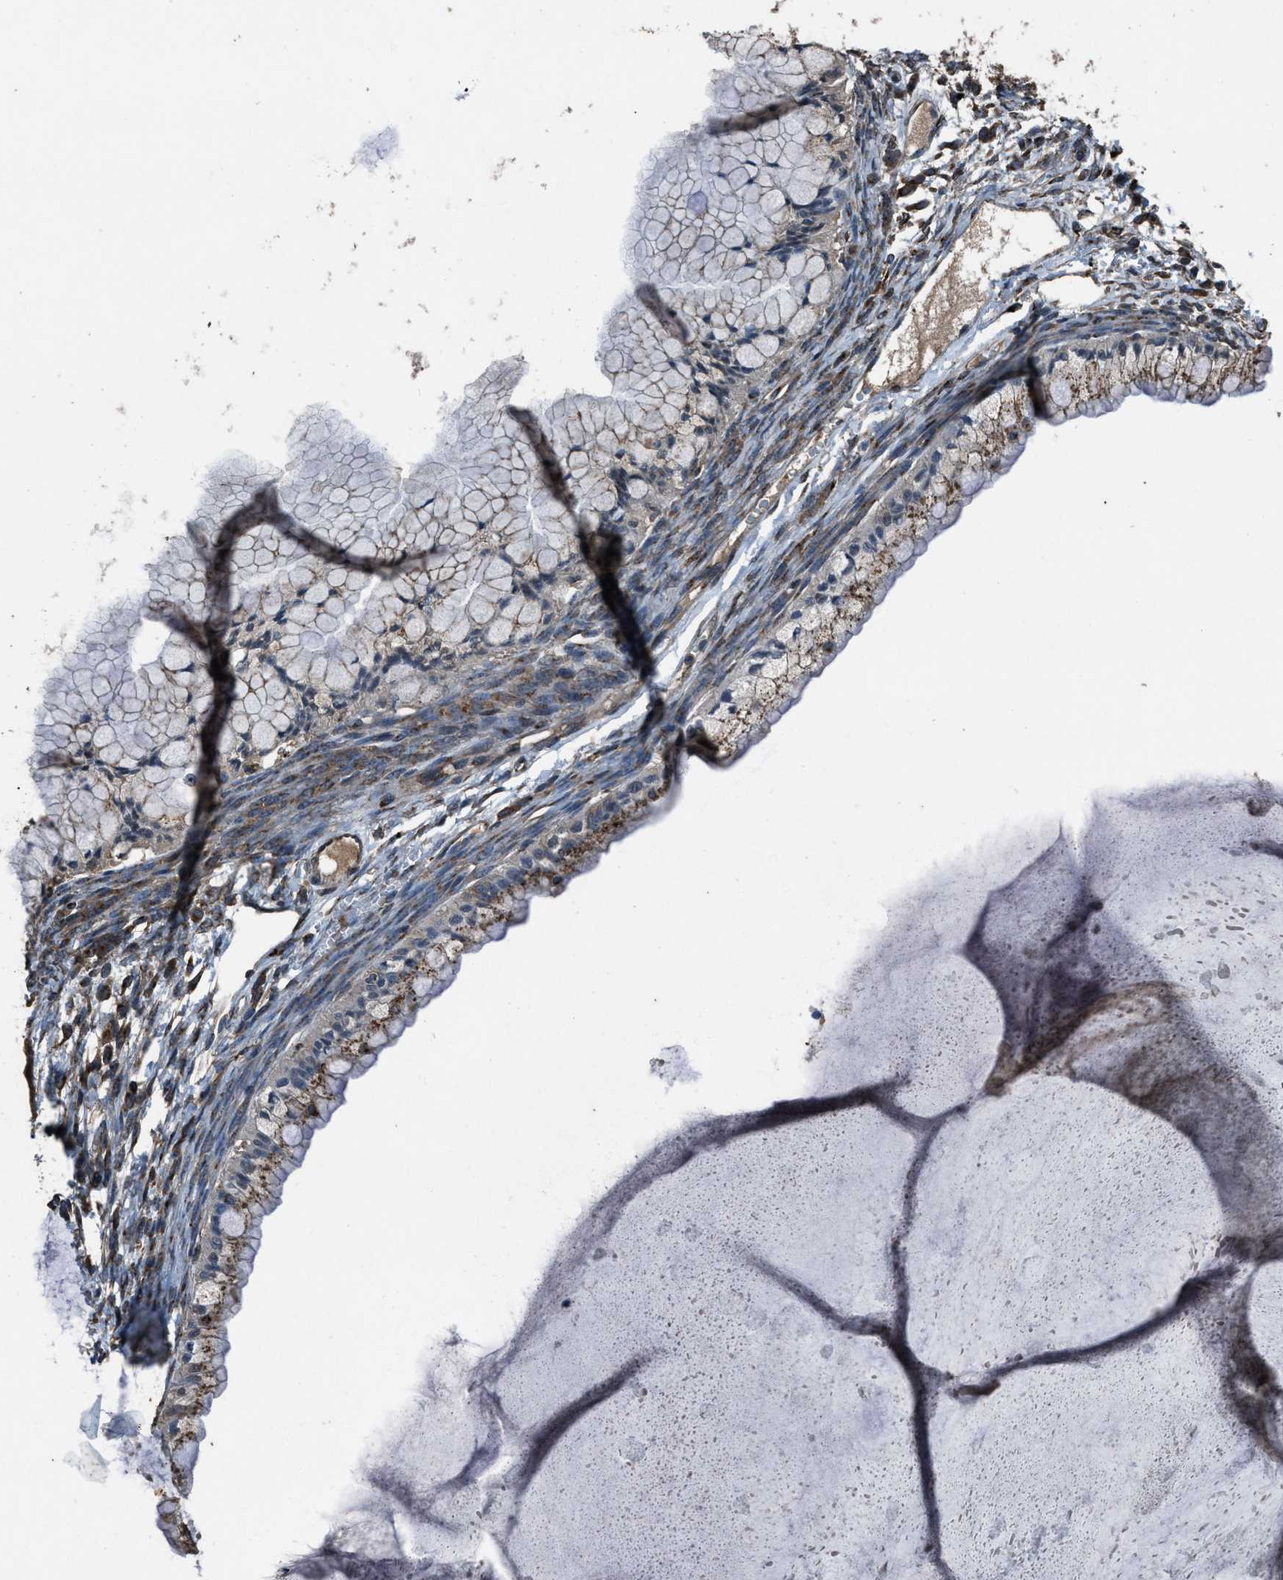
{"staining": {"intensity": "moderate", "quantity": "25%-75%", "location": "cytoplasmic/membranous"}, "tissue": "ovarian cancer", "cell_type": "Tumor cells", "image_type": "cancer", "snomed": [{"axis": "morphology", "description": "Cystadenocarcinoma, mucinous, NOS"}, {"axis": "topography", "description": "Ovary"}], "caption": "Mucinous cystadenocarcinoma (ovarian) stained with DAB (3,3'-diaminobenzidine) immunohistochemistry exhibits medium levels of moderate cytoplasmic/membranous staining in about 25%-75% of tumor cells. Using DAB (3,3'-diaminobenzidine) (brown) and hematoxylin (blue) stains, captured at high magnification using brightfield microscopy.", "gene": "SLC38A10", "patient": {"sex": "female", "age": 57}}